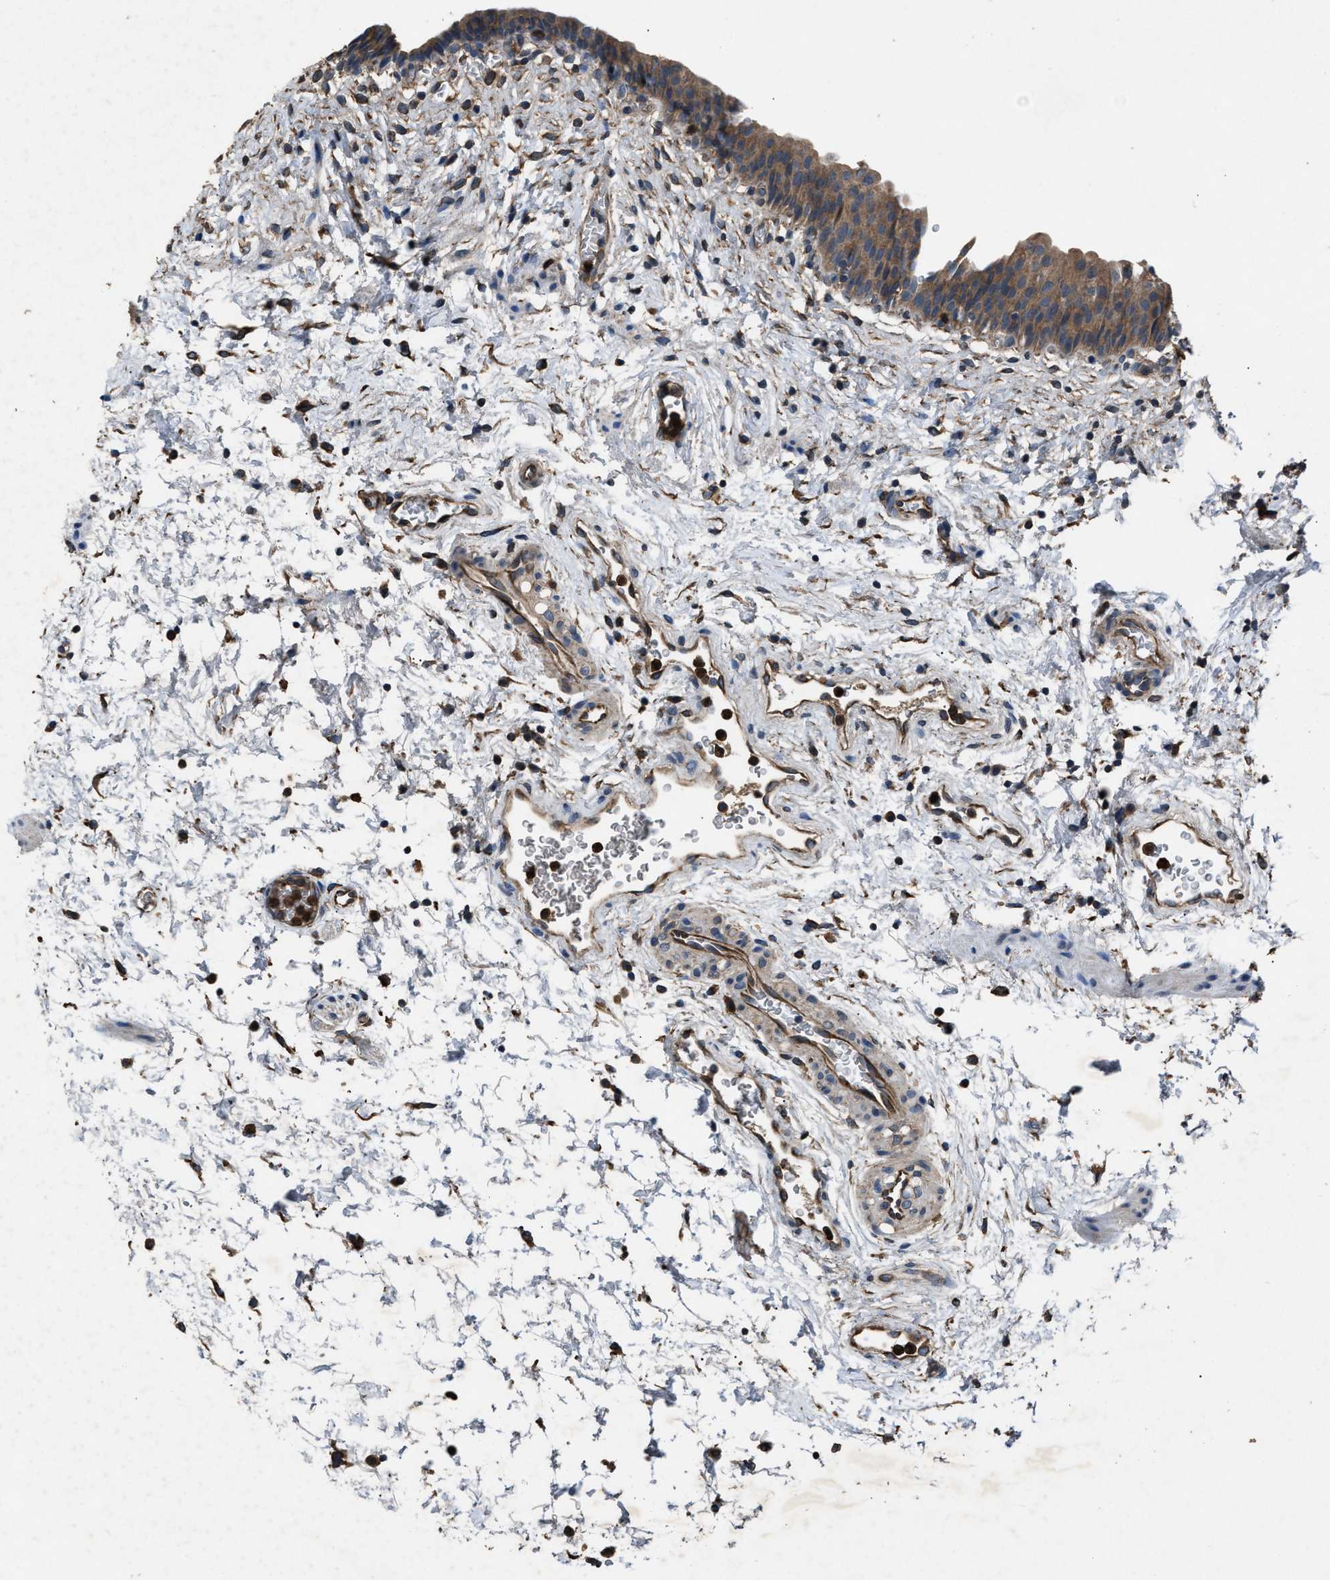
{"staining": {"intensity": "moderate", "quantity": ">75%", "location": "cytoplasmic/membranous"}, "tissue": "urinary bladder", "cell_type": "Urothelial cells", "image_type": "normal", "snomed": [{"axis": "morphology", "description": "Normal tissue, NOS"}, {"axis": "topography", "description": "Urinary bladder"}], "caption": "Protein staining by IHC shows moderate cytoplasmic/membranous staining in approximately >75% of urothelial cells in unremarkable urinary bladder. The protein of interest is shown in brown color, while the nuclei are stained blue.", "gene": "PPID", "patient": {"sex": "male", "age": 37}}